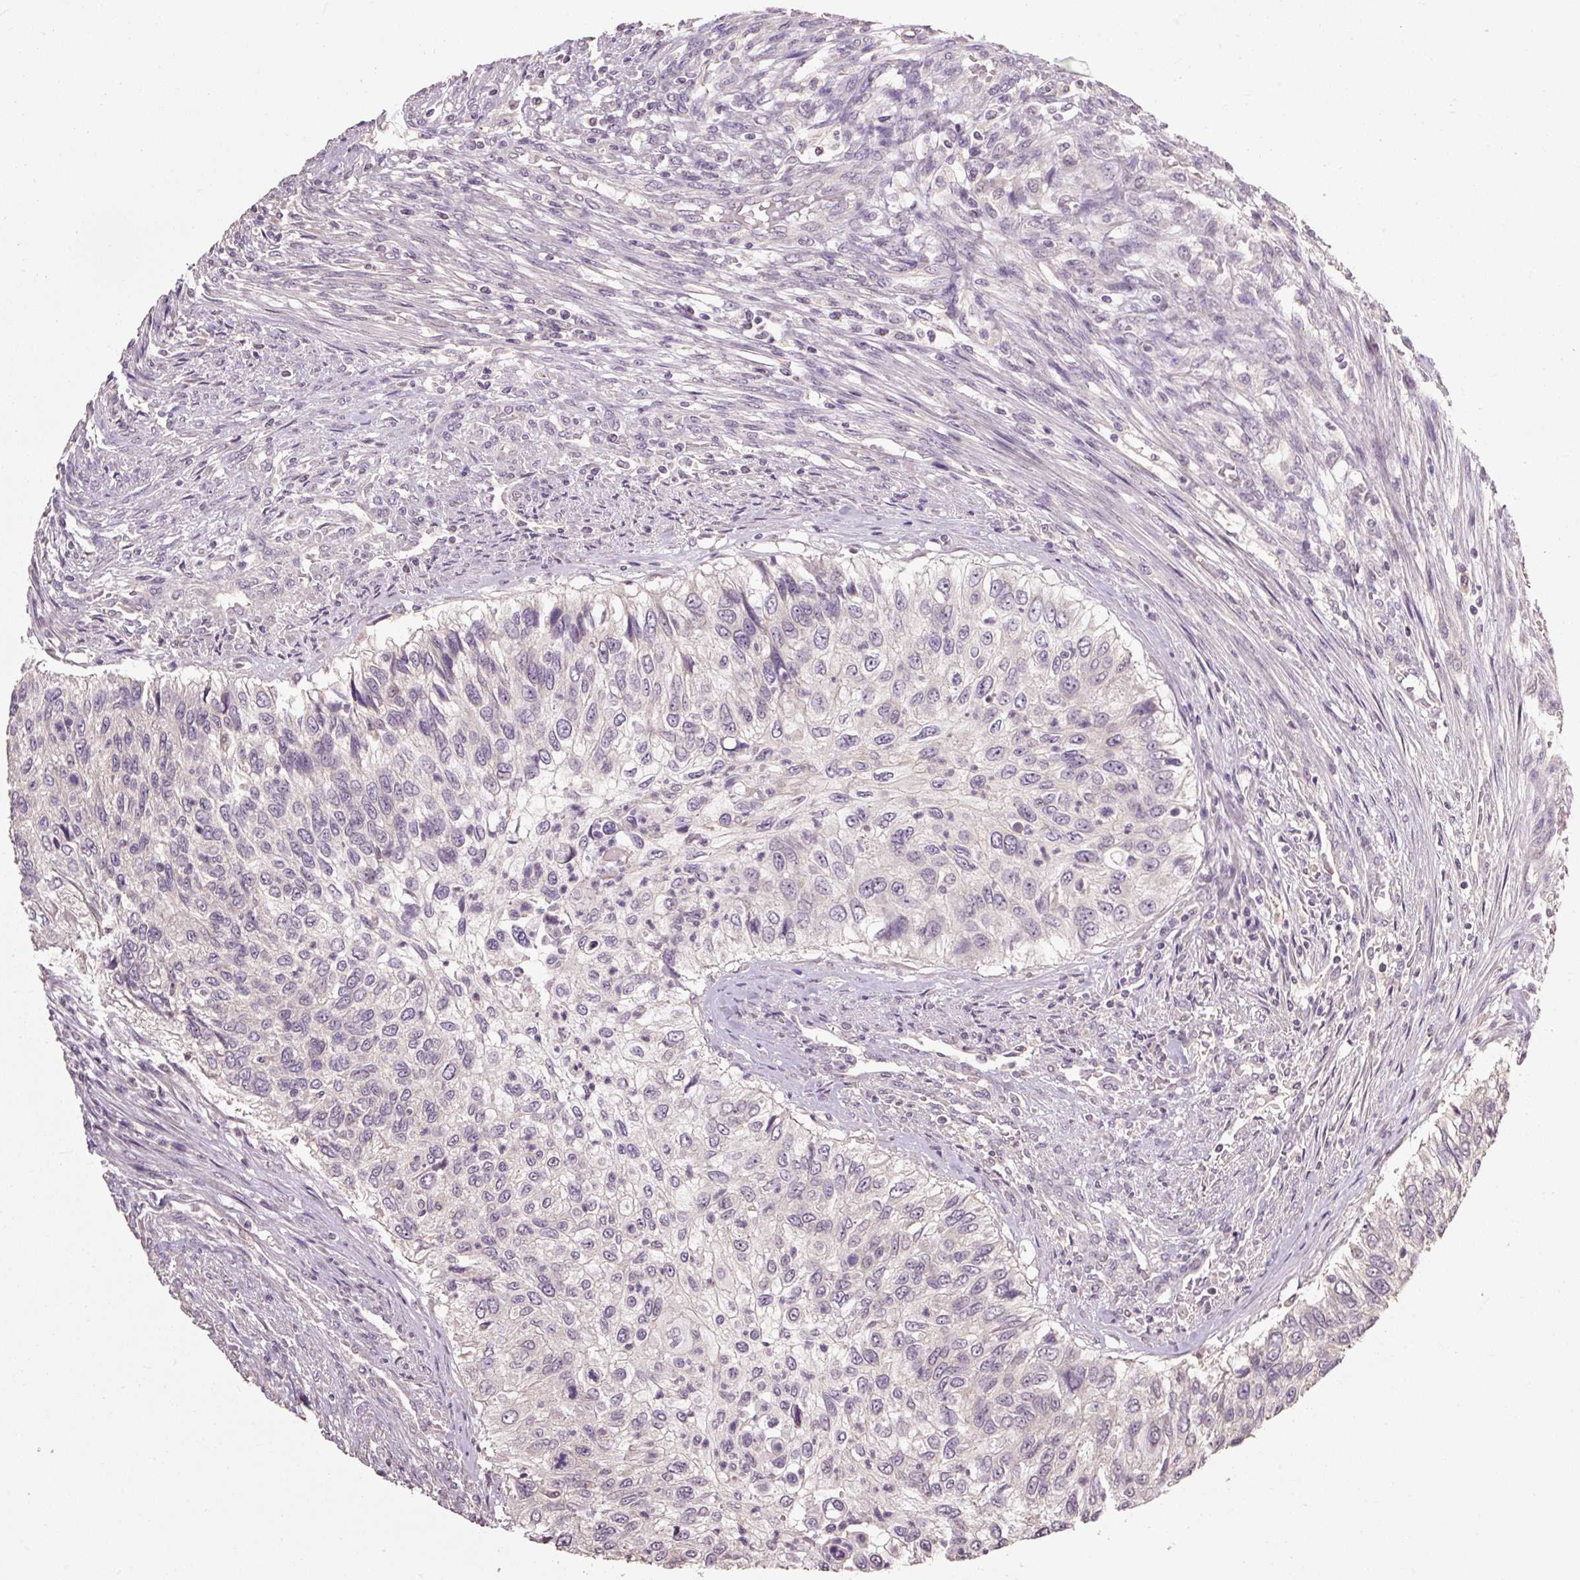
{"staining": {"intensity": "negative", "quantity": "none", "location": "none"}, "tissue": "urothelial cancer", "cell_type": "Tumor cells", "image_type": "cancer", "snomed": [{"axis": "morphology", "description": "Urothelial carcinoma, High grade"}, {"axis": "topography", "description": "Urinary bladder"}], "caption": "A micrograph of urothelial carcinoma (high-grade) stained for a protein displays no brown staining in tumor cells.", "gene": "CFAP65", "patient": {"sex": "female", "age": 60}}